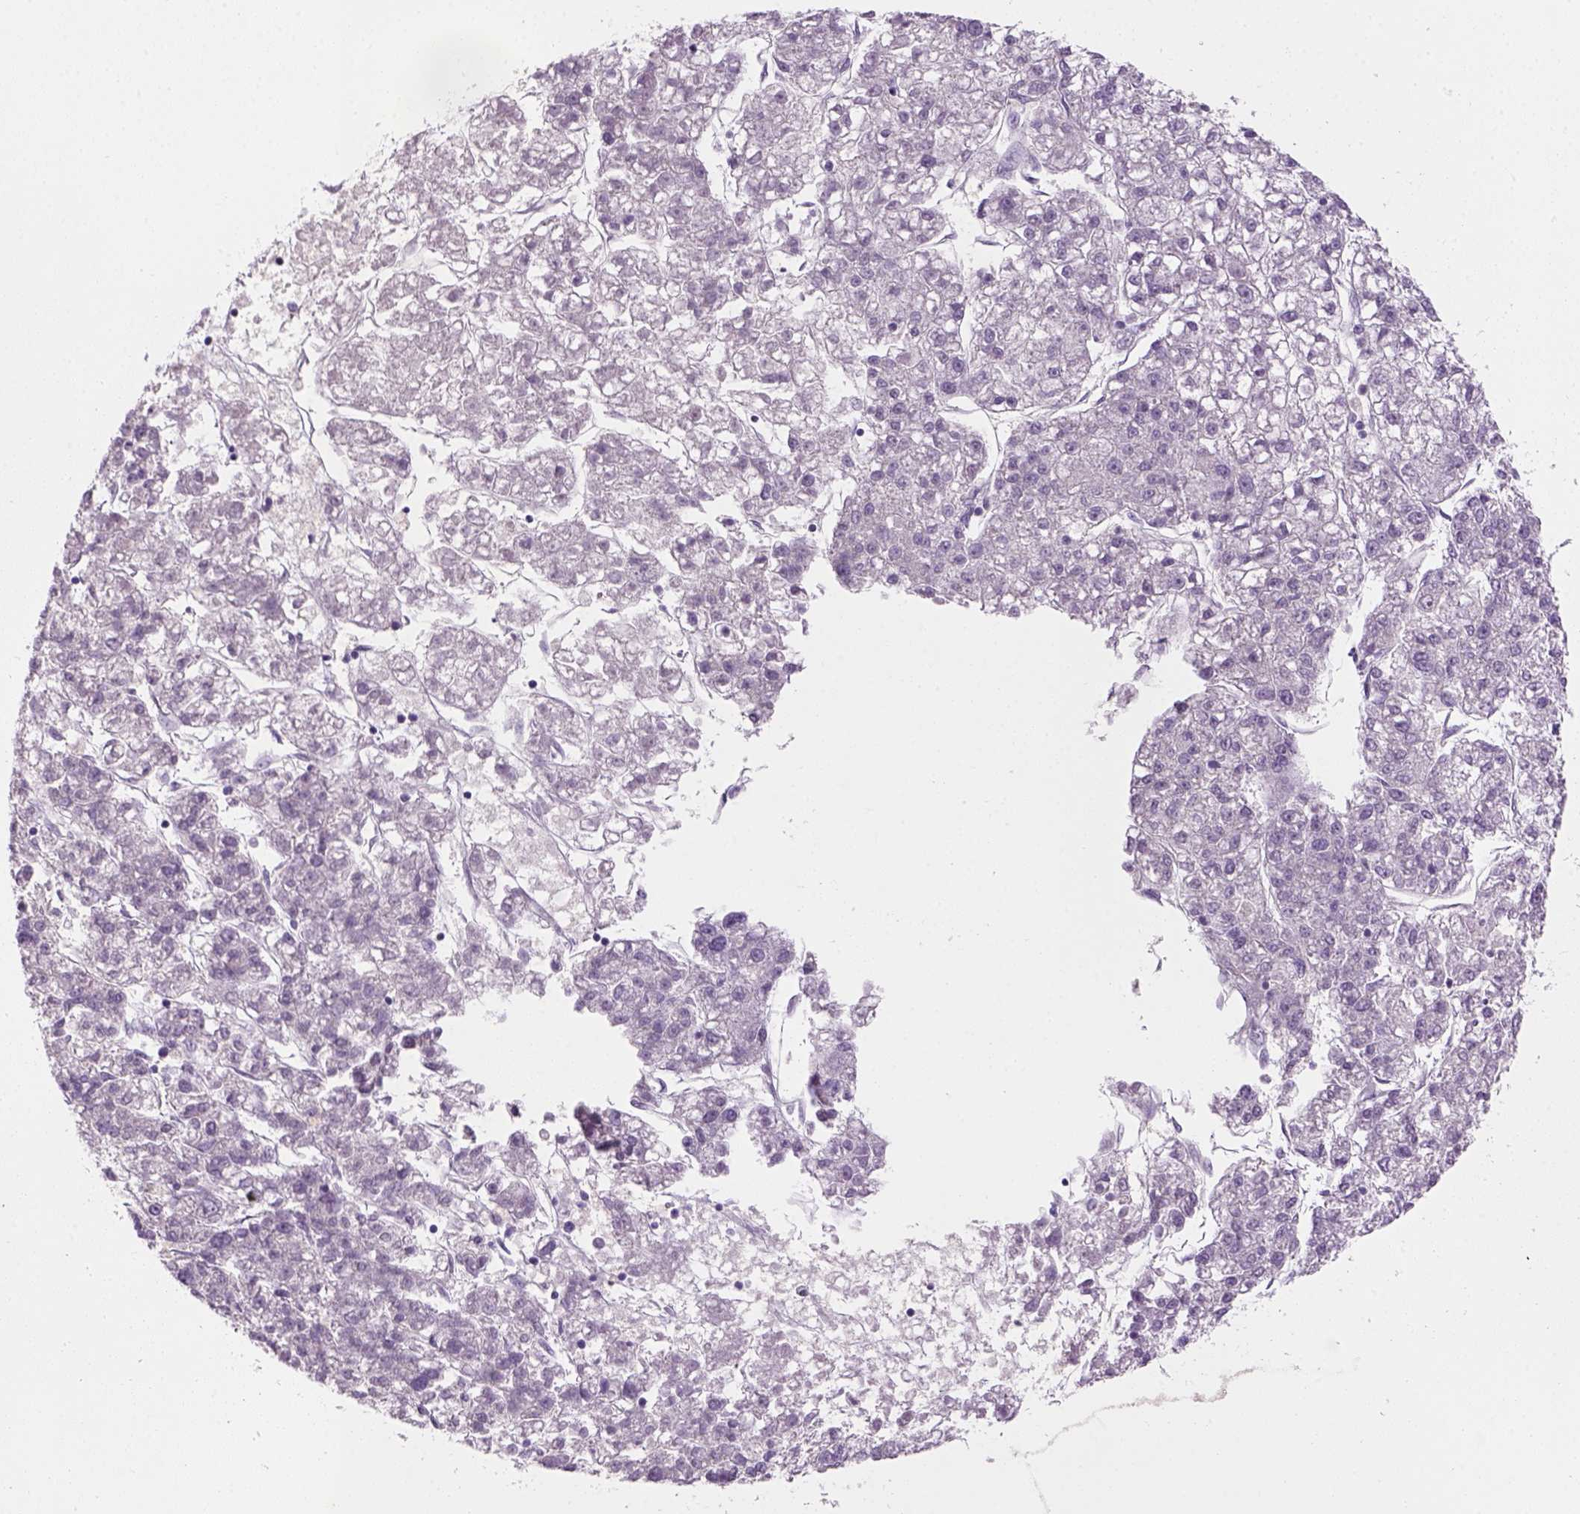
{"staining": {"intensity": "negative", "quantity": "none", "location": "none"}, "tissue": "liver cancer", "cell_type": "Tumor cells", "image_type": "cancer", "snomed": [{"axis": "morphology", "description": "Carcinoma, Hepatocellular, NOS"}, {"axis": "topography", "description": "Liver"}], "caption": "Liver cancer (hepatocellular carcinoma) was stained to show a protein in brown. There is no significant expression in tumor cells. Brightfield microscopy of IHC stained with DAB (3,3'-diaminobenzidine) (brown) and hematoxylin (blue), captured at high magnification.", "gene": "GFI1B", "patient": {"sex": "male", "age": 56}}